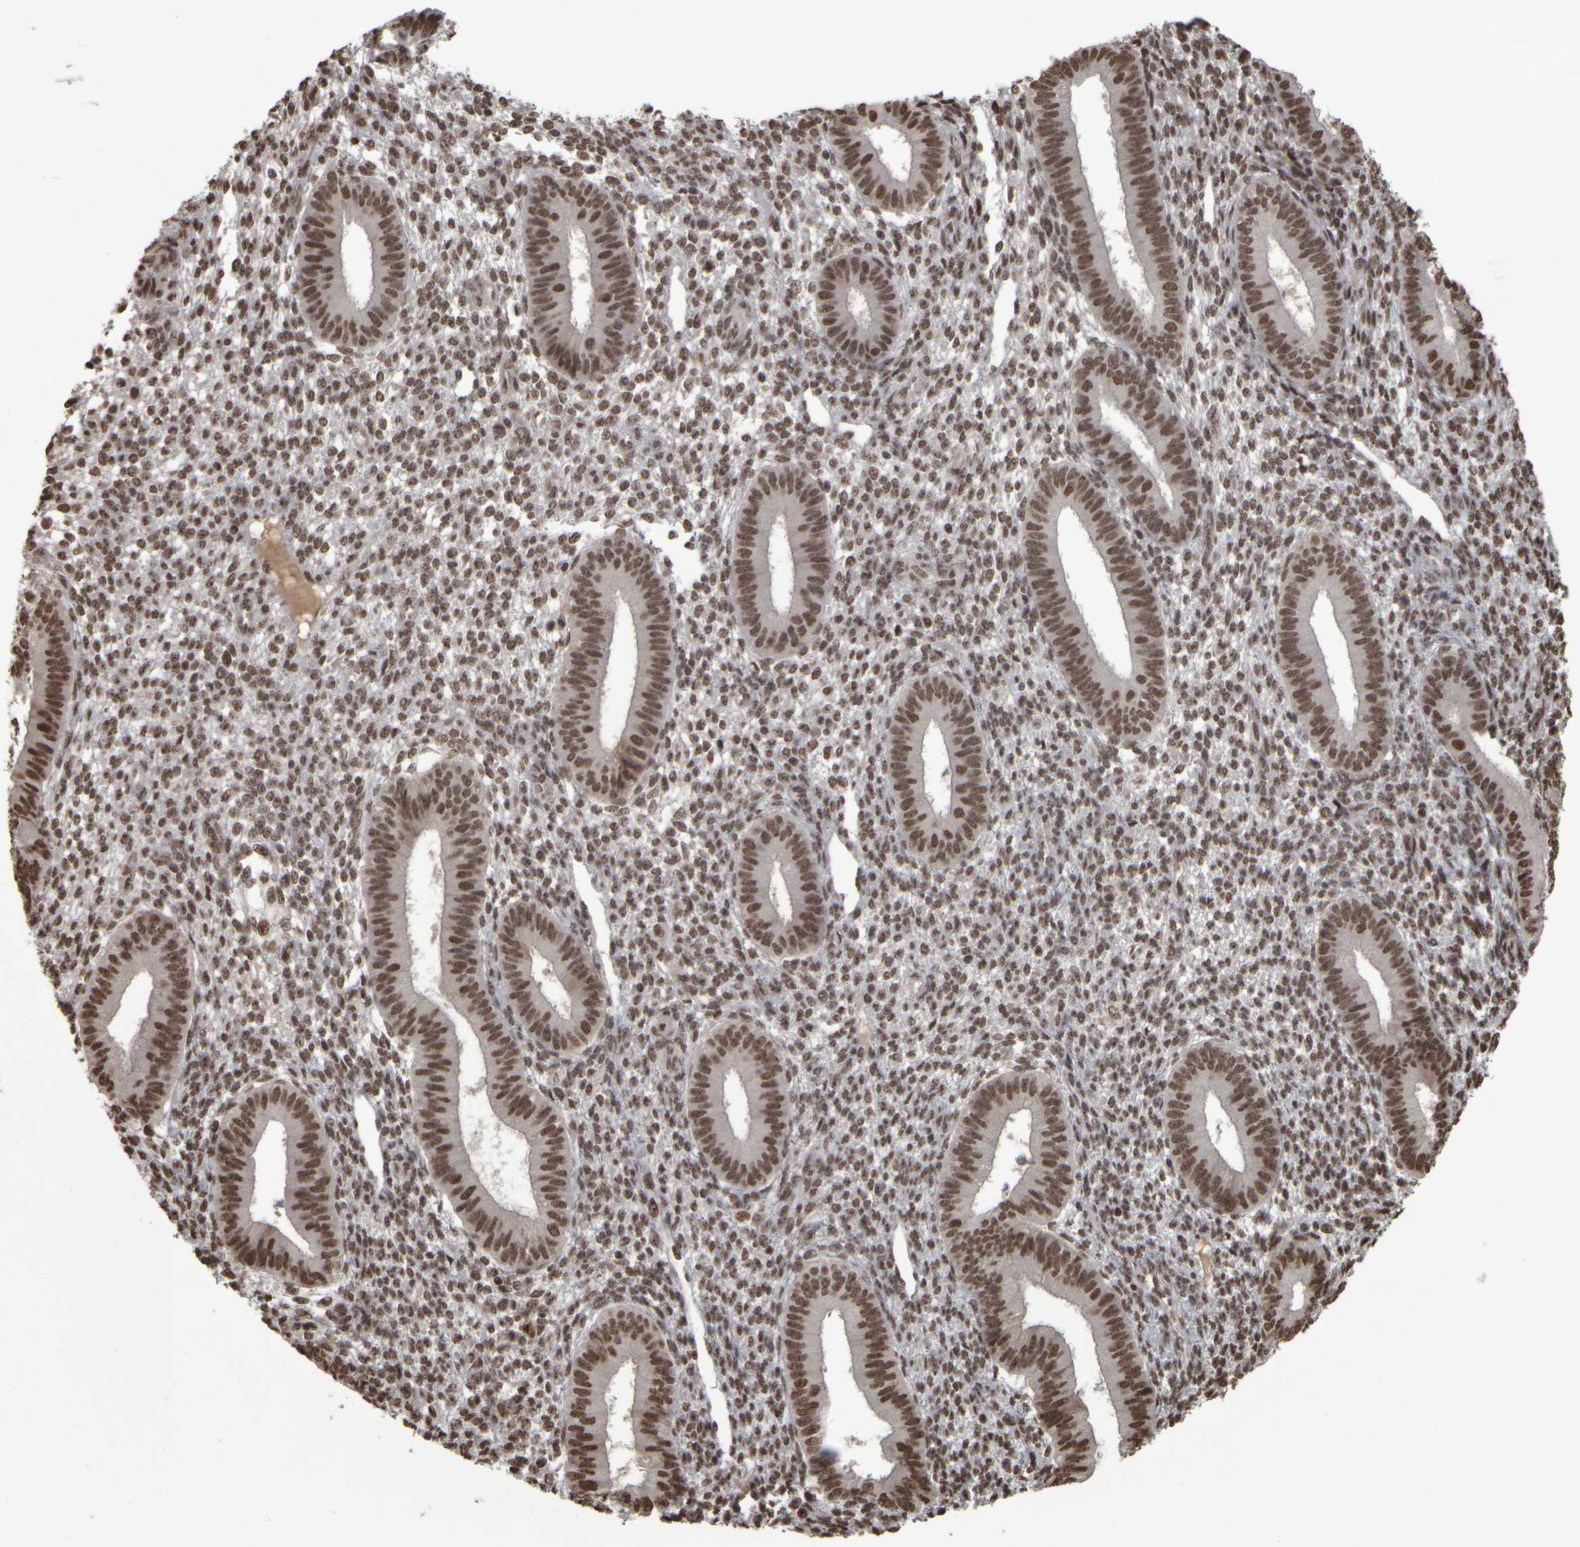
{"staining": {"intensity": "moderate", "quantity": ">75%", "location": "nuclear"}, "tissue": "endometrium", "cell_type": "Cells in endometrial stroma", "image_type": "normal", "snomed": [{"axis": "morphology", "description": "Normal tissue, NOS"}, {"axis": "topography", "description": "Endometrium"}], "caption": "Immunohistochemical staining of unremarkable human endometrium exhibits >75% levels of moderate nuclear protein positivity in approximately >75% of cells in endometrial stroma. The protein is stained brown, and the nuclei are stained in blue (DAB (3,3'-diaminobenzidine) IHC with brightfield microscopy, high magnification).", "gene": "ZFHX4", "patient": {"sex": "female", "age": 46}}